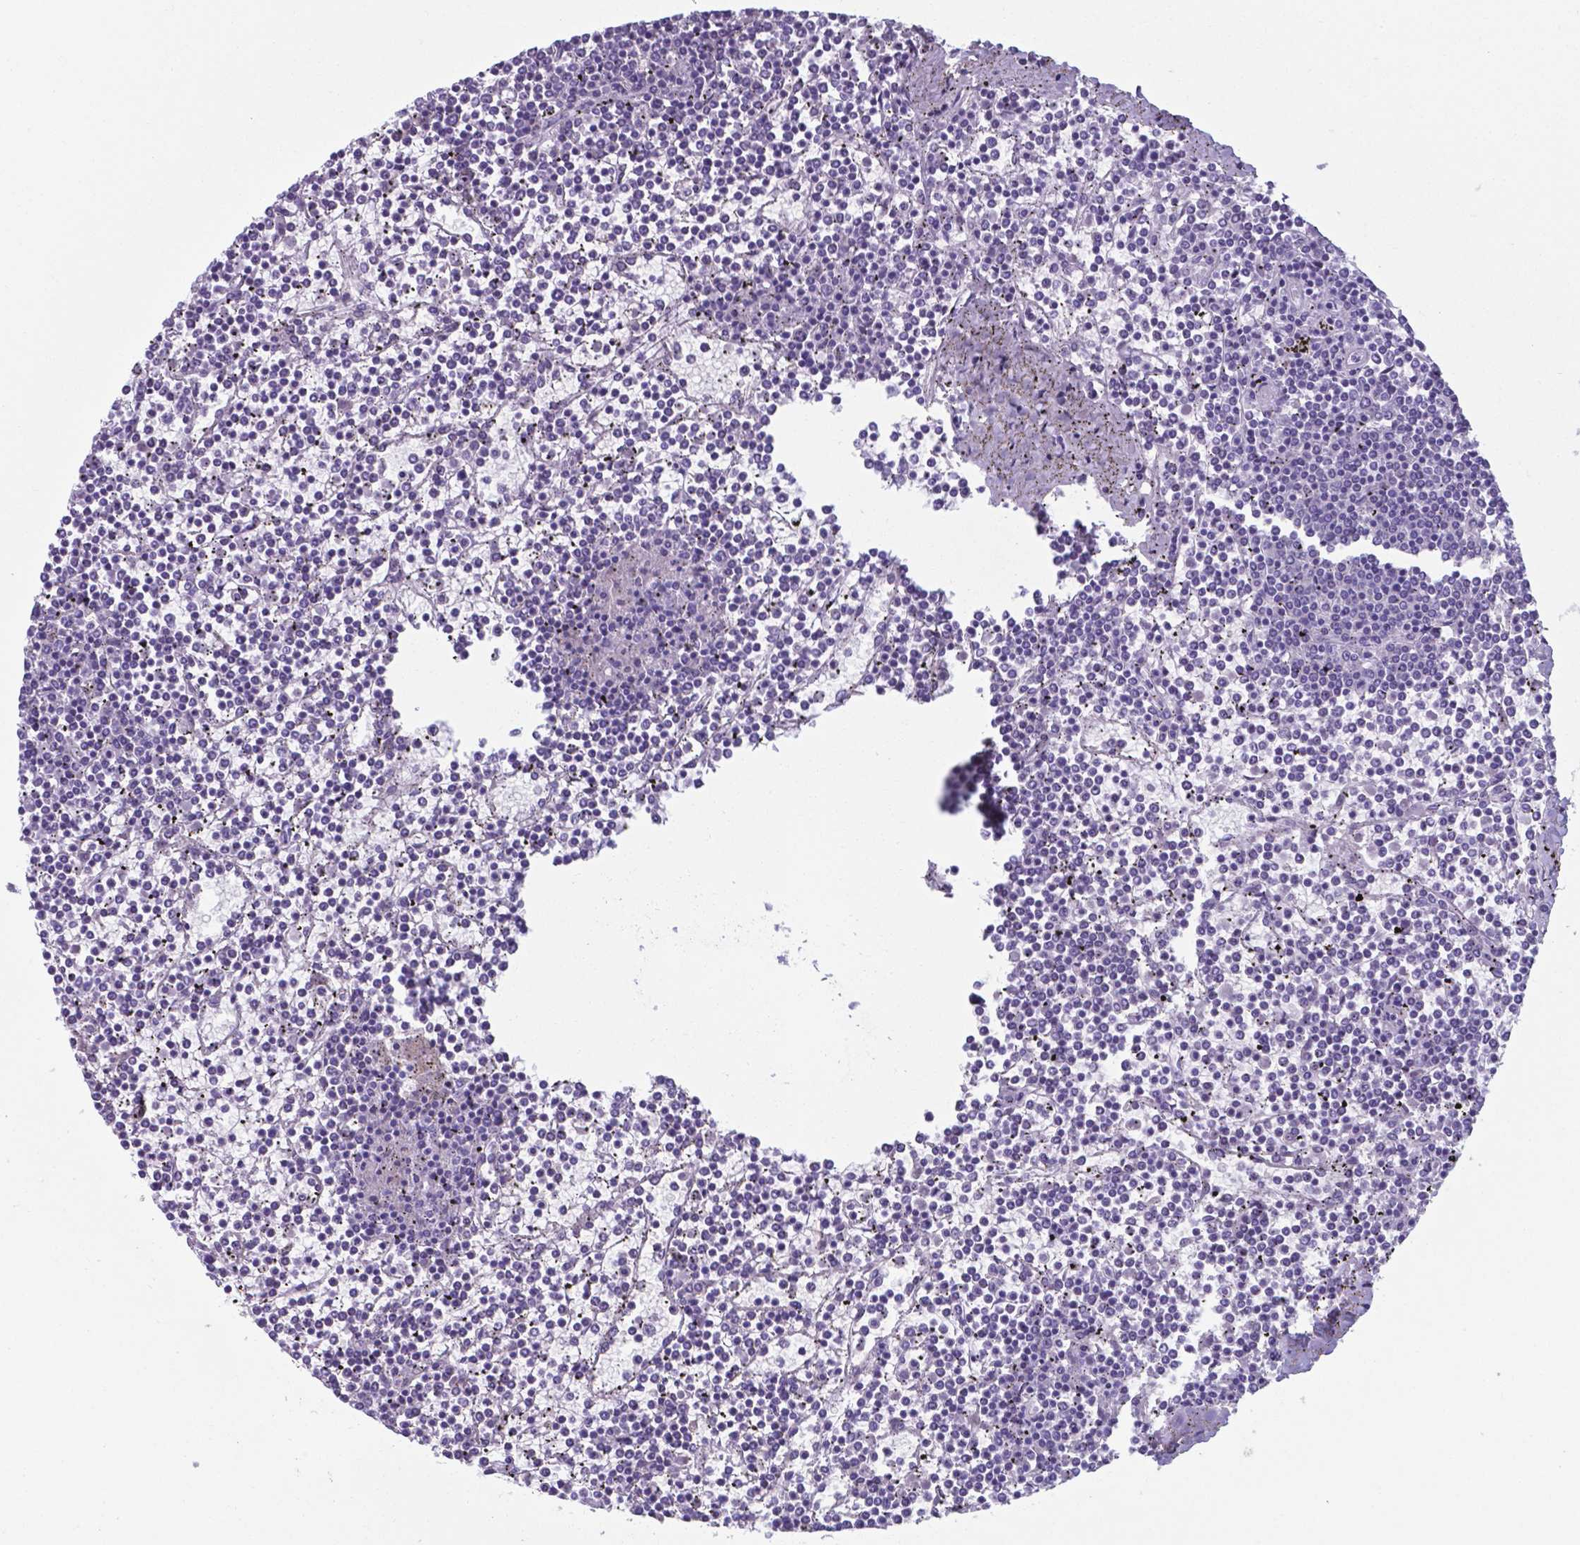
{"staining": {"intensity": "negative", "quantity": "none", "location": "none"}, "tissue": "lymphoma", "cell_type": "Tumor cells", "image_type": "cancer", "snomed": [{"axis": "morphology", "description": "Malignant lymphoma, non-Hodgkin's type, Low grade"}, {"axis": "topography", "description": "Spleen"}], "caption": "Human low-grade malignant lymphoma, non-Hodgkin's type stained for a protein using IHC displays no positivity in tumor cells.", "gene": "AP5B1", "patient": {"sex": "female", "age": 19}}